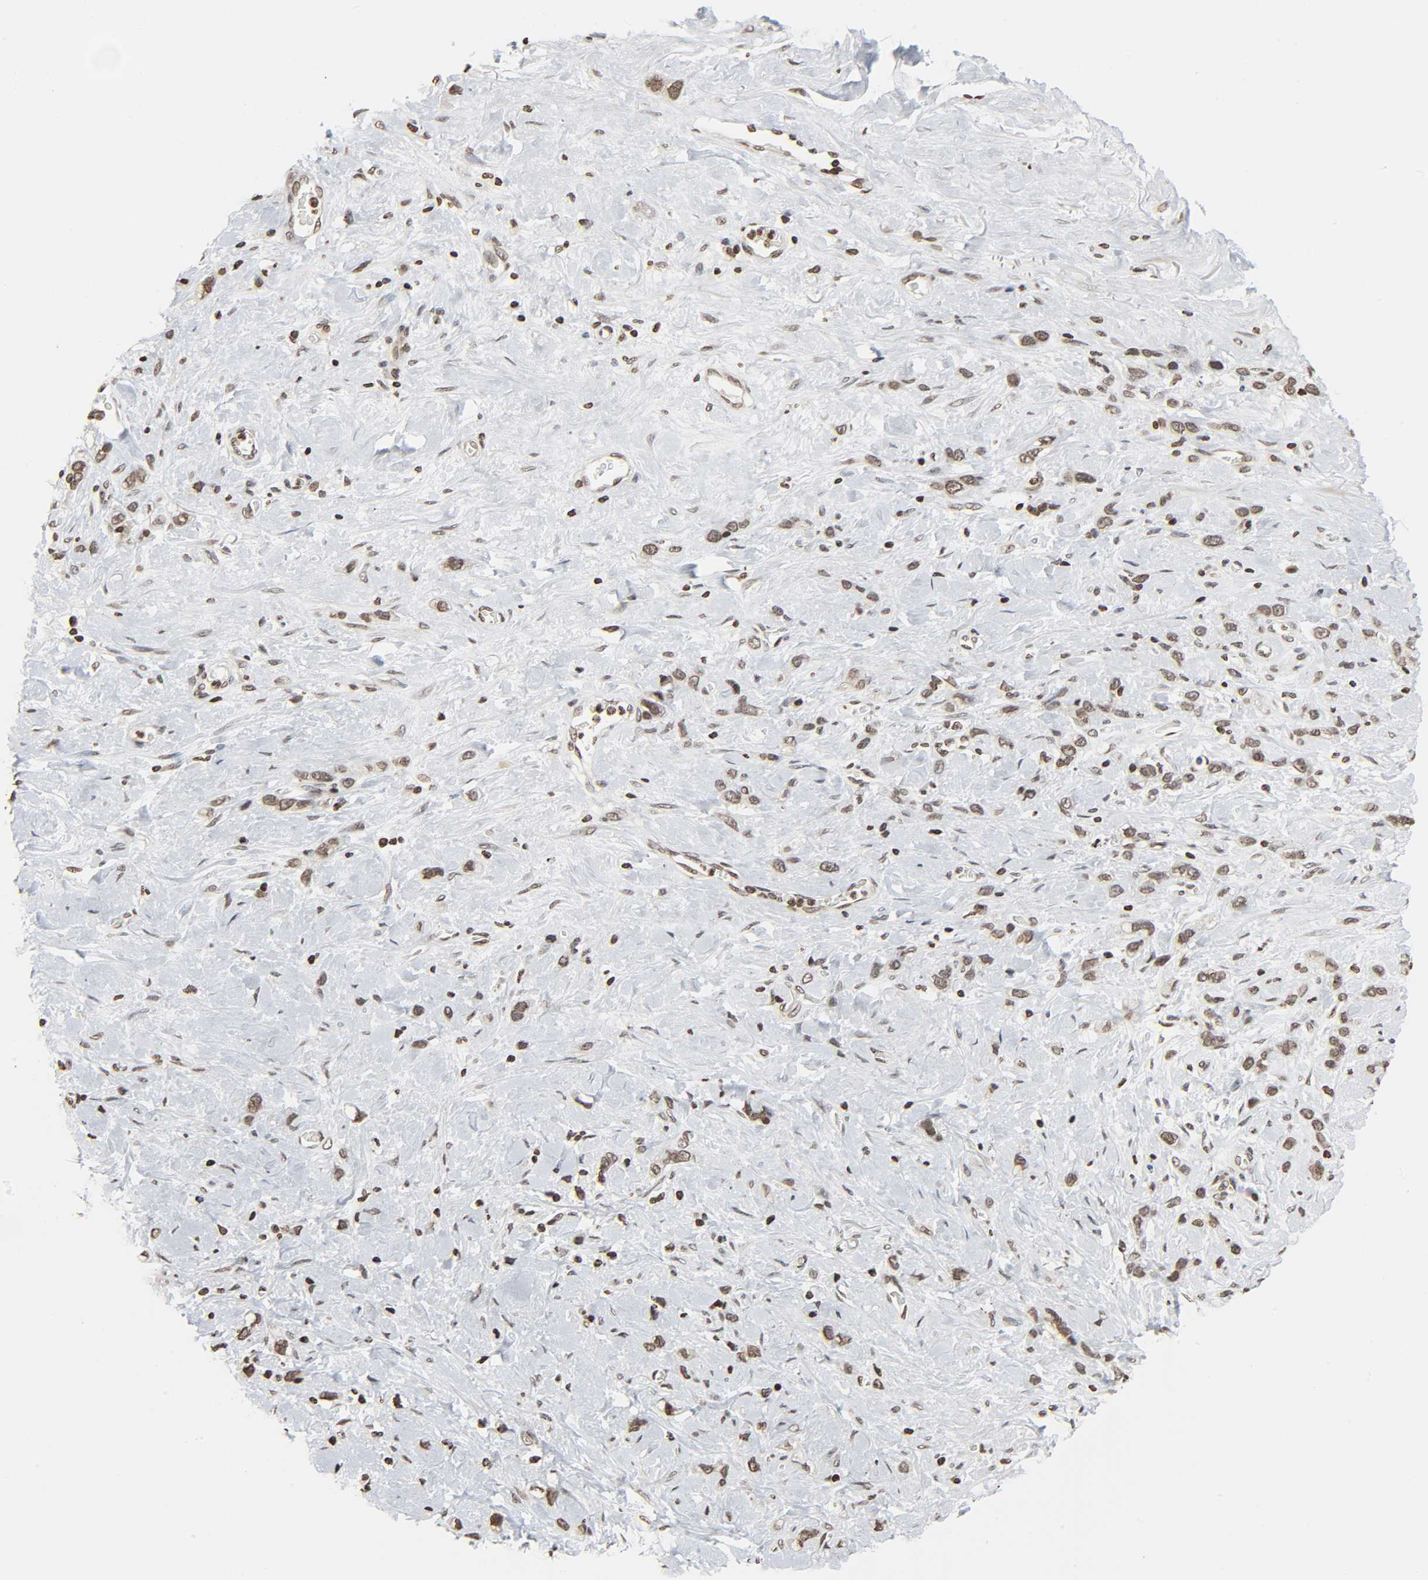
{"staining": {"intensity": "moderate", "quantity": ">75%", "location": "nuclear"}, "tissue": "stomach cancer", "cell_type": "Tumor cells", "image_type": "cancer", "snomed": [{"axis": "morphology", "description": "Normal tissue, NOS"}, {"axis": "morphology", "description": "Adenocarcinoma, NOS"}, {"axis": "morphology", "description": "Adenocarcinoma, High grade"}, {"axis": "topography", "description": "Stomach, upper"}, {"axis": "topography", "description": "Stomach"}], "caption": "A brown stain highlights moderate nuclear expression of a protein in stomach high-grade adenocarcinoma tumor cells. (DAB IHC with brightfield microscopy, high magnification).", "gene": "ELAVL1", "patient": {"sex": "female", "age": 65}}